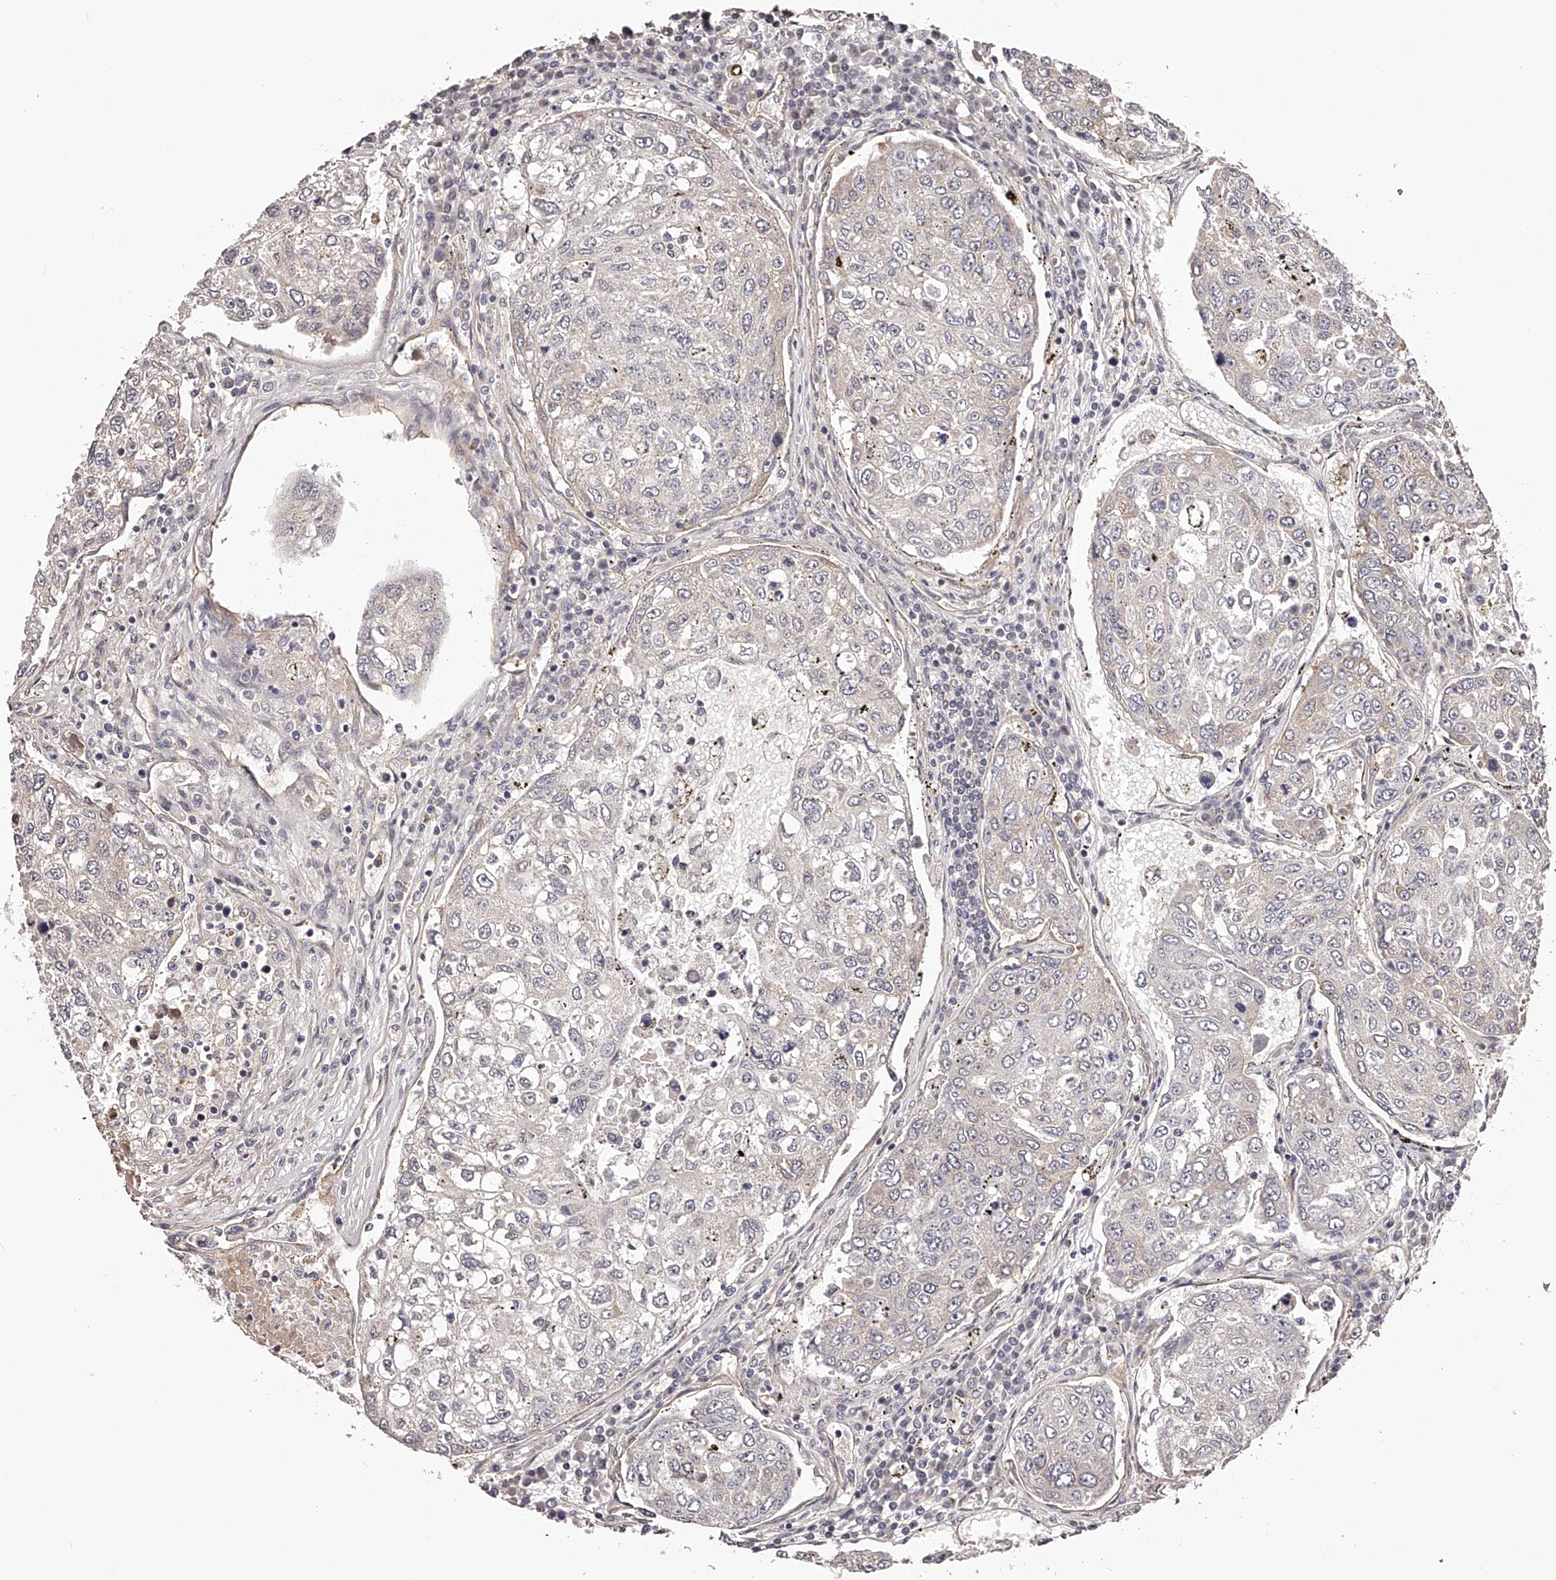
{"staining": {"intensity": "weak", "quantity": "25%-75%", "location": "cytoplasmic/membranous"}, "tissue": "urothelial cancer", "cell_type": "Tumor cells", "image_type": "cancer", "snomed": [{"axis": "morphology", "description": "Urothelial carcinoma, High grade"}, {"axis": "topography", "description": "Lymph node"}, {"axis": "topography", "description": "Urinary bladder"}], "caption": "Protein staining of urothelial cancer tissue reveals weak cytoplasmic/membranous staining in approximately 25%-75% of tumor cells. (DAB IHC, brown staining for protein, blue staining for nuclei).", "gene": "LTV1", "patient": {"sex": "male", "age": 51}}